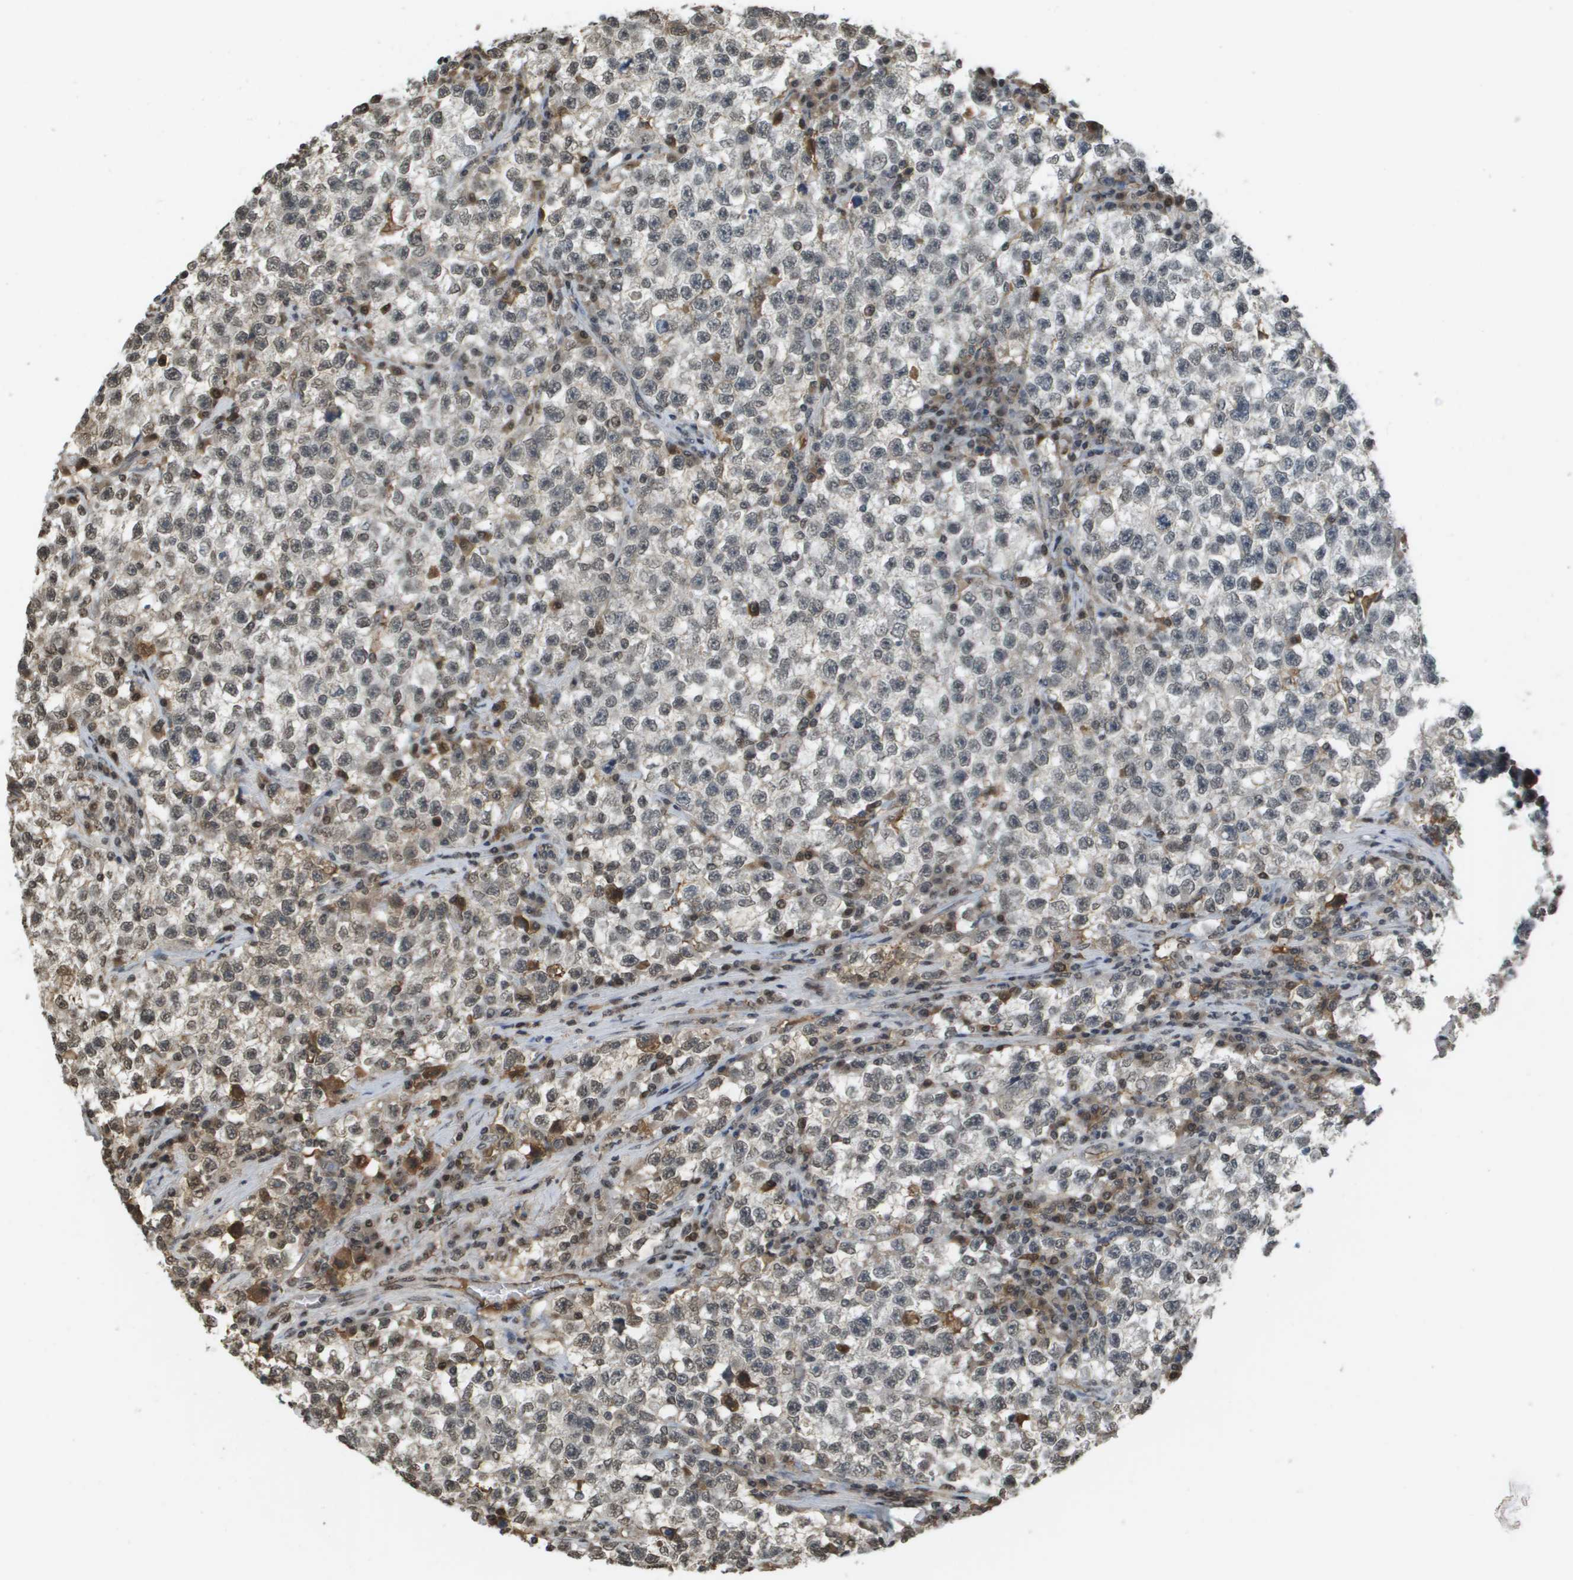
{"staining": {"intensity": "weak", "quantity": "<25%", "location": "nuclear"}, "tissue": "testis cancer", "cell_type": "Tumor cells", "image_type": "cancer", "snomed": [{"axis": "morphology", "description": "Seminoma, NOS"}, {"axis": "topography", "description": "Testis"}], "caption": "Immunohistochemistry of human testis cancer demonstrates no staining in tumor cells. (Brightfield microscopy of DAB immunohistochemistry (IHC) at high magnification).", "gene": "NDRG2", "patient": {"sex": "male", "age": 22}}